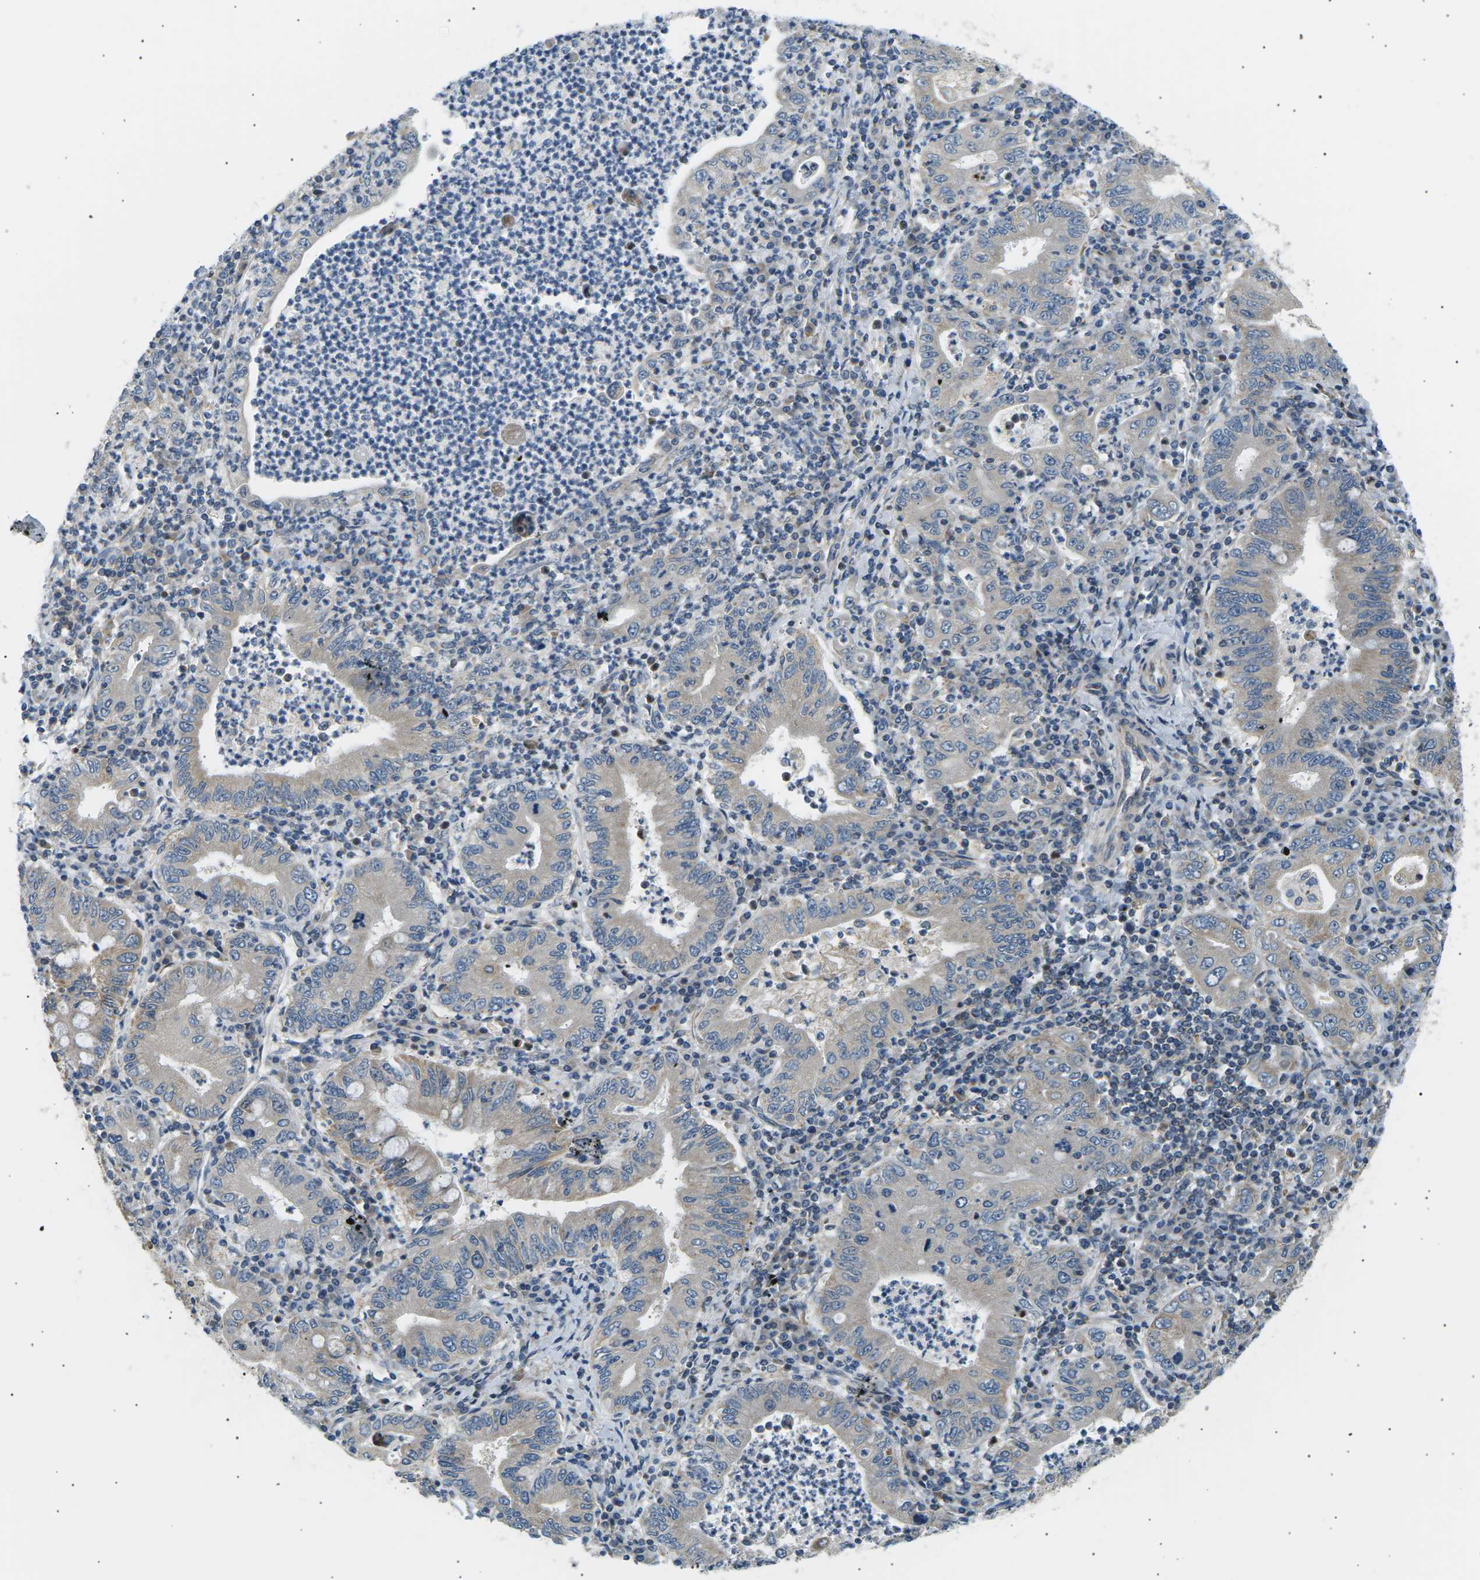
{"staining": {"intensity": "weak", "quantity": "<25%", "location": "cytoplasmic/membranous"}, "tissue": "stomach cancer", "cell_type": "Tumor cells", "image_type": "cancer", "snomed": [{"axis": "morphology", "description": "Normal tissue, NOS"}, {"axis": "morphology", "description": "Adenocarcinoma, NOS"}, {"axis": "topography", "description": "Esophagus"}, {"axis": "topography", "description": "Stomach, upper"}, {"axis": "topography", "description": "Peripheral nerve tissue"}], "caption": "Tumor cells are negative for protein expression in human stomach adenocarcinoma. (DAB (3,3'-diaminobenzidine) IHC with hematoxylin counter stain).", "gene": "TBC1D8", "patient": {"sex": "male", "age": 62}}